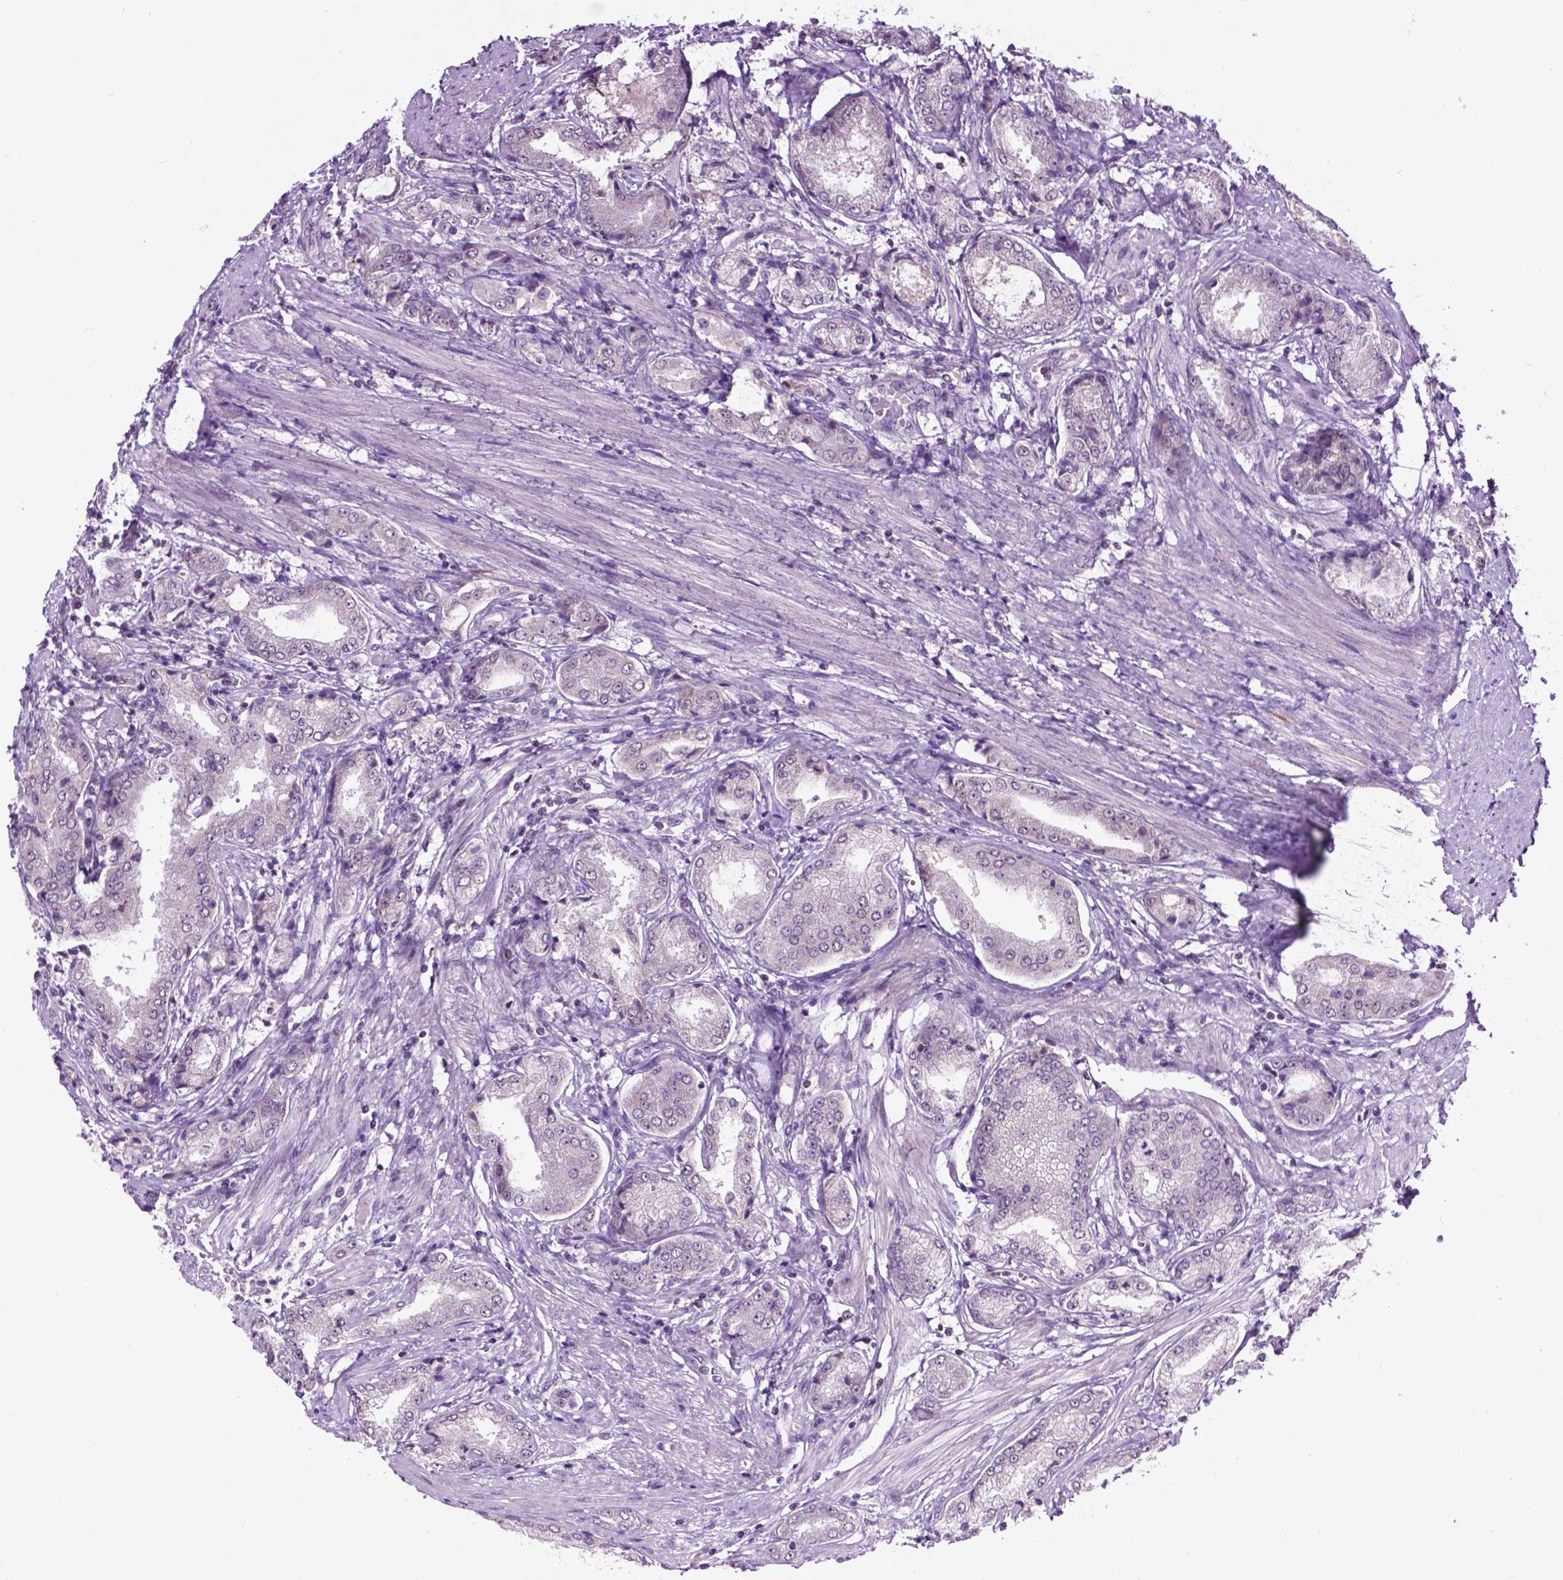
{"staining": {"intensity": "negative", "quantity": "none", "location": "none"}, "tissue": "prostate cancer", "cell_type": "Tumor cells", "image_type": "cancer", "snomed": [{"axis": "morphology", "description": "Adenocarcinoma, NOS"}, {"axis": "topography", "description": "Prostate"}], "caption": "IHC photomicrograph of adenocarcinoma (prostate) stained for a protein (brown), which reveals no staining in tumor cells.", "gene": "EAF1", "patient": {"sex": "male", "age": 63}}